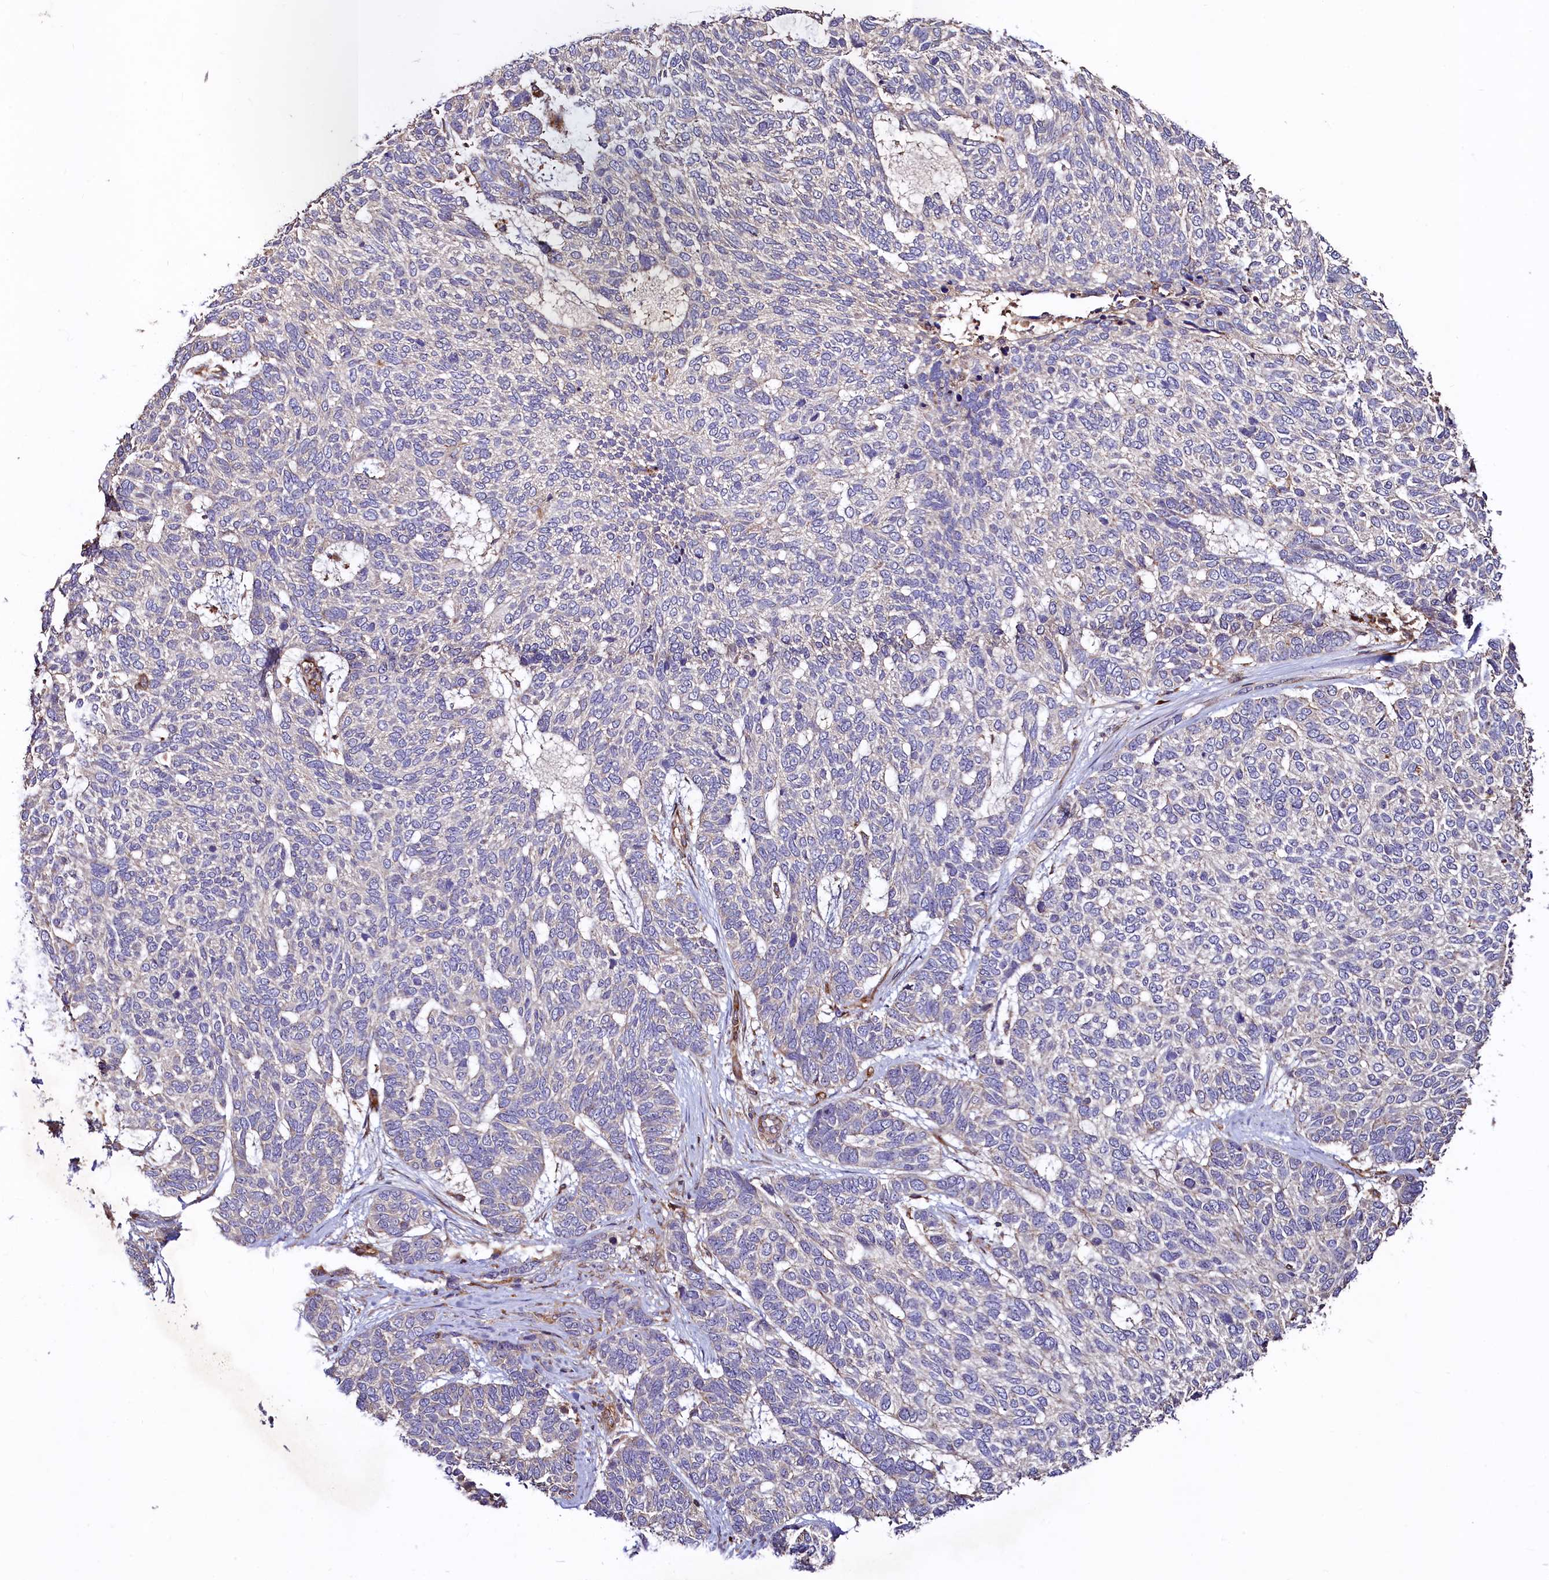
{"staining": {"intensity": "negative", "quantity": "none", "location": "none"}, "tissue": "skin cancer", "cell_type": "Tumor cells", "image_type": "cancer", "snomed": [{"axis": "morphology", "description": "Basal cell carcinoma"}, {"axis": "topography", "description": "Skin"}], "caption": "This is a histopathology image of immunohistochemistry (IHC) staining of skin cancer (basal cell carcinoma), which shows no expression in tumor cells.", "gene": "KLHDC4", "patient": {"sex": "female", "age": 65}}